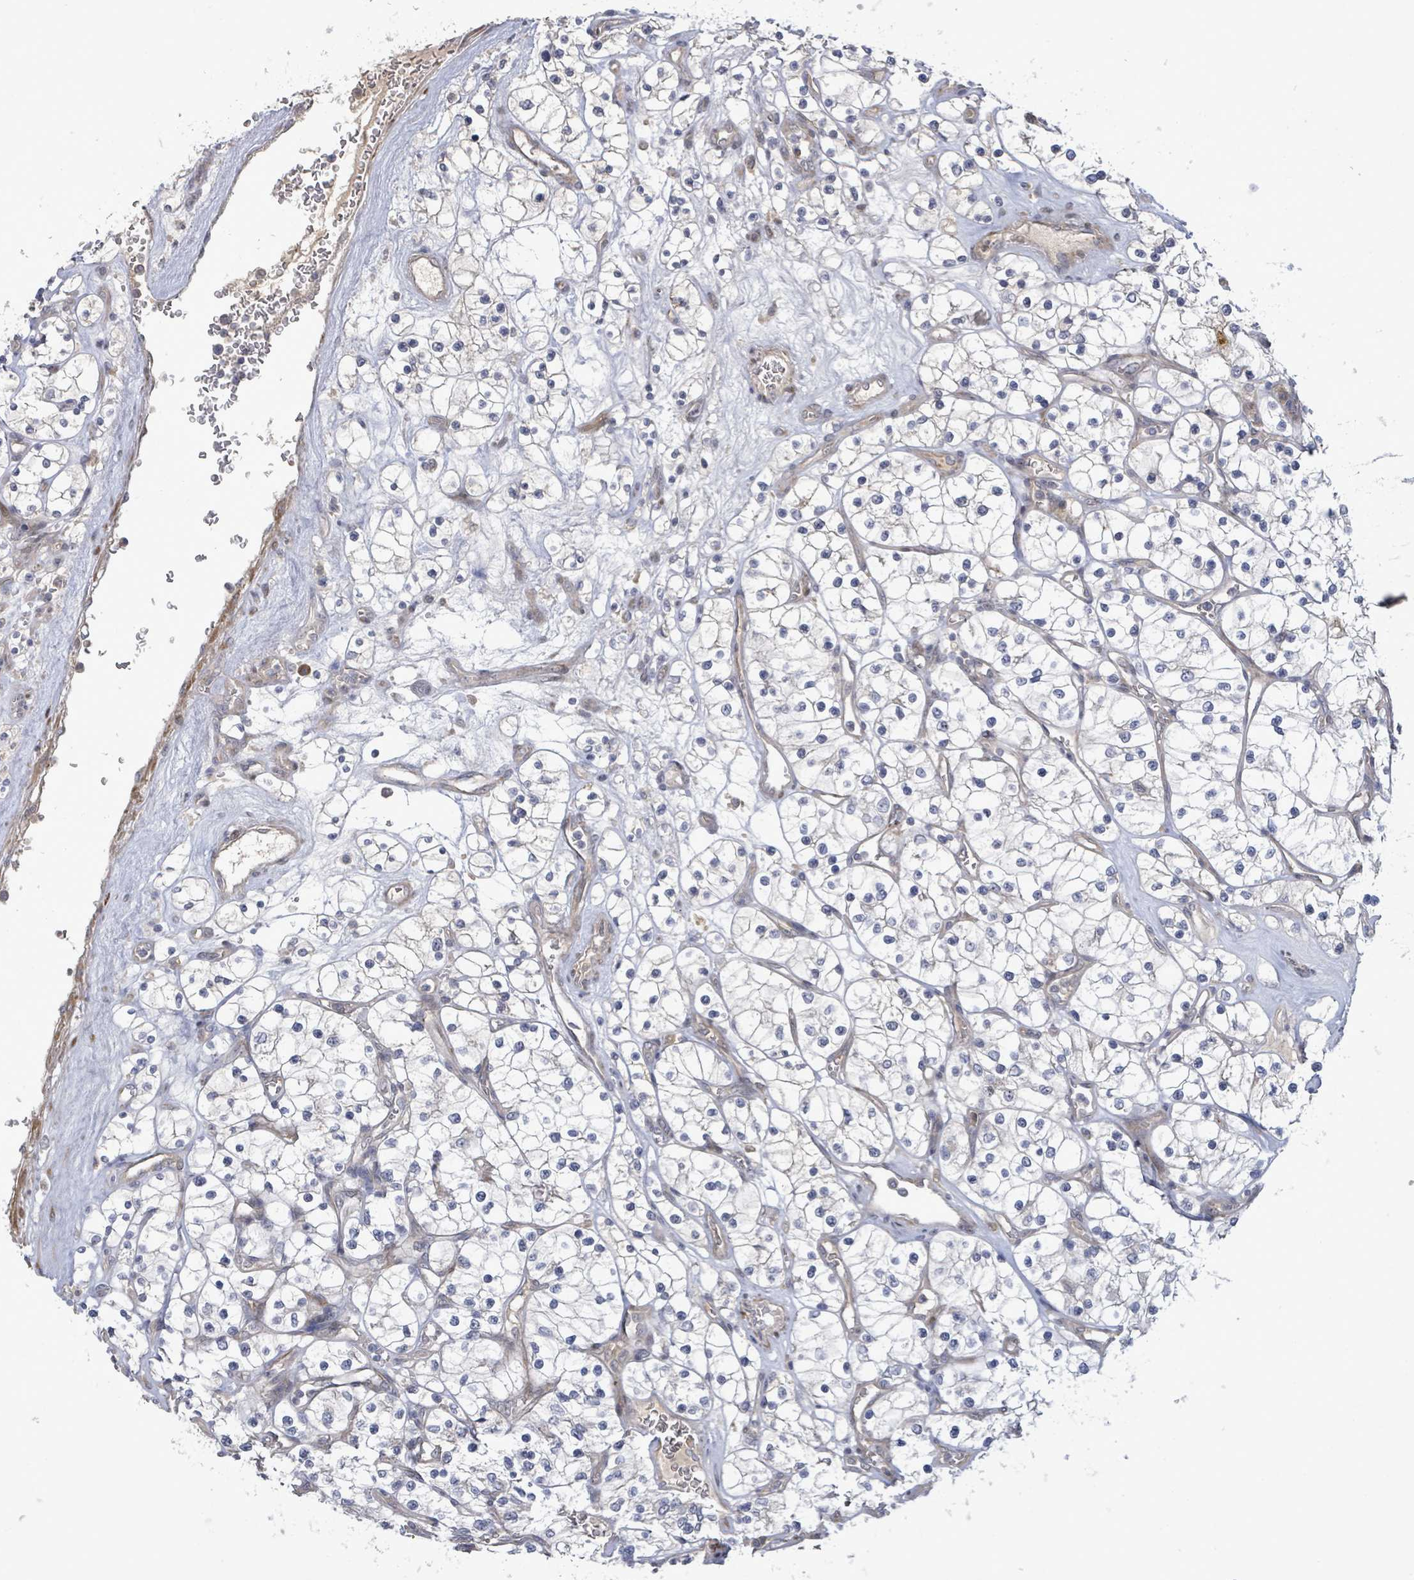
{"staining": {"intensity": "negative", "quantity": "none", "location": "none"}, "tissue": "renal cancer", "cell_type": "Tumor cells", "image_type": "cancer", "snomed": [{"axis": "morphology", "description": "Adenocarcinoma, NOS"}, {"axis": "topography", "description": "Kidney"}], "caption": "Renal adenocarcinoma was stained to show a protein in brown. There is no significant positivity in tumor cells. (Stains: DAB immunohistochemistry (IHC) with hematoxylin counter stain, Microscopy: brightfield microscopy at high magnification).", "gene": "SLIT3", "patient": {"sex": "female", "age": 69}}